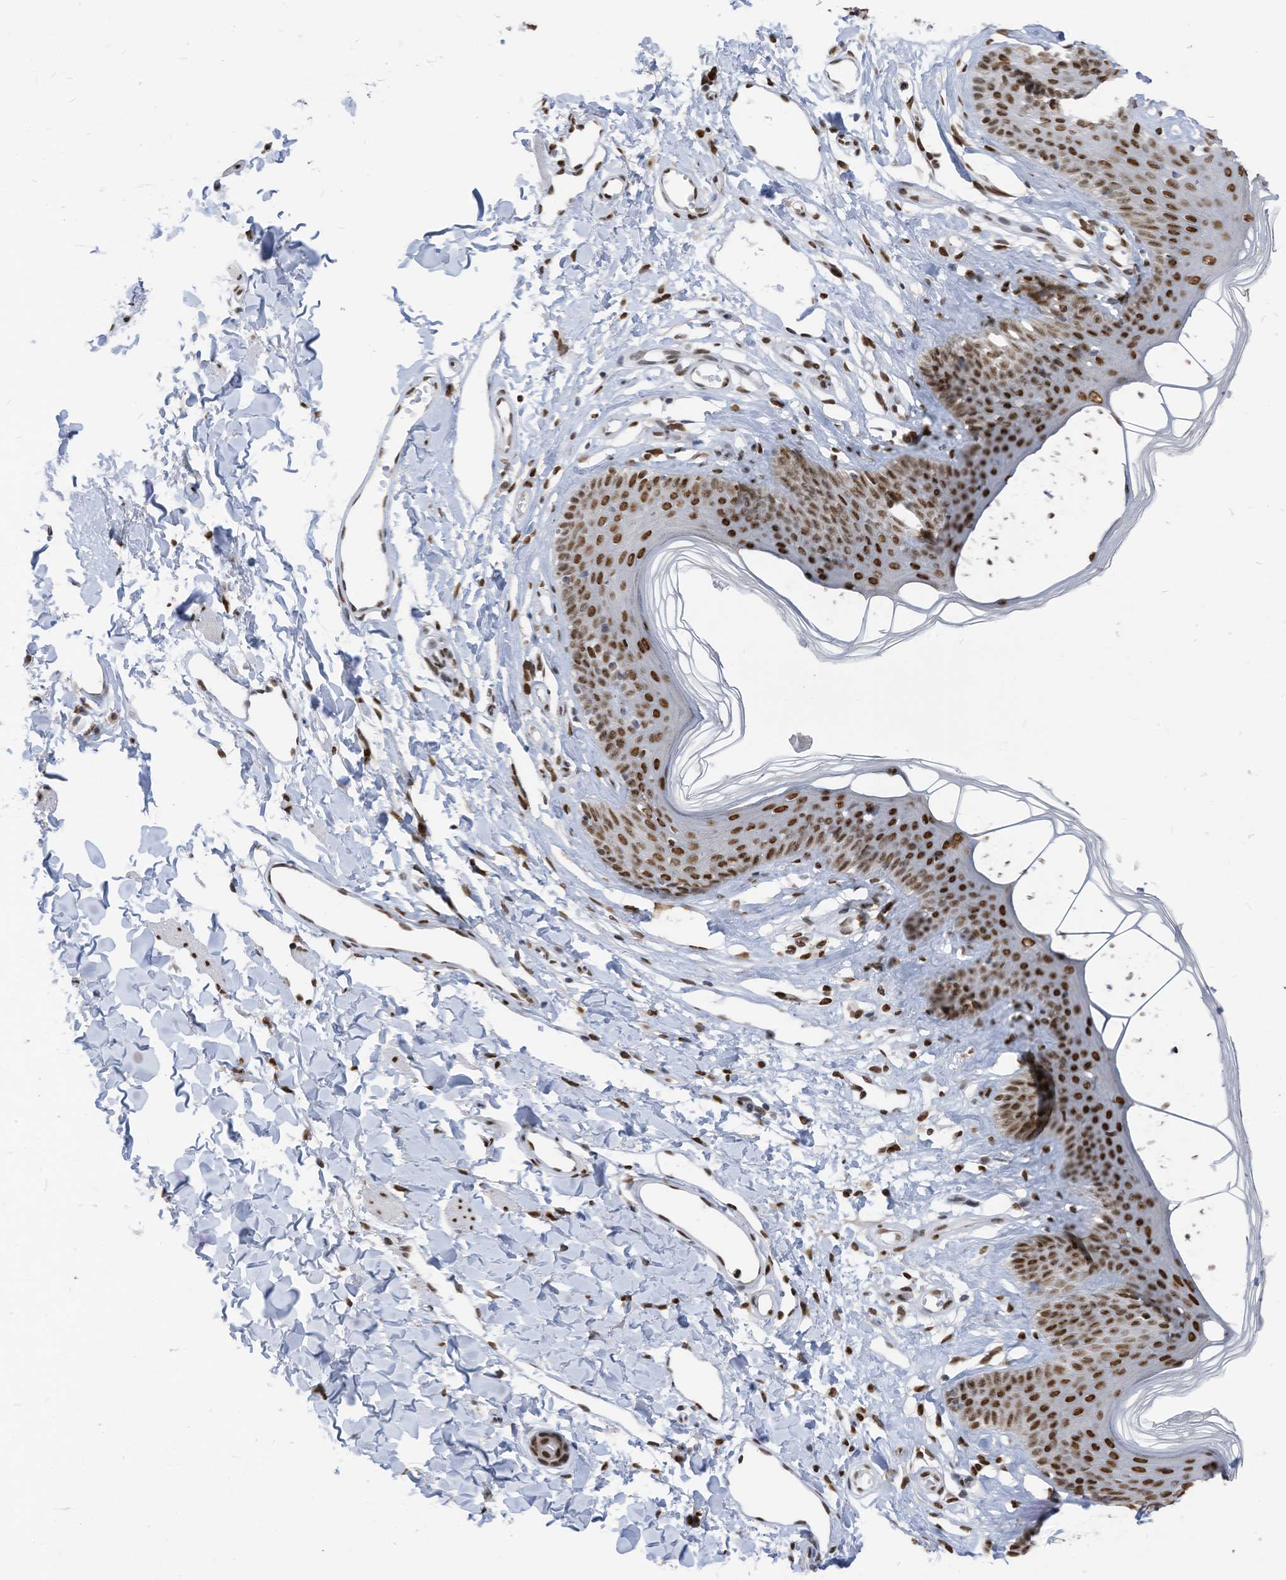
{"staining": {"intensity": "strong", "quantity": ">75%", "location": "nuclear"}, "tissue": "skin", "cell_type": "Epidermal cells", "image_type": "normal", "snomed": [{"axis": "morphology", "description": "Normal tissue, NOS"}, {"axis": "morphology", "description": "Squamous cell carcinoma, NOS"}, {"axis": "topography", "description": "Vulva"}], "caption": "Unremarkable skin reveals strong nuclear expression in approximately >75% of epidermal cells (Stains: DAB in brown, nuclei in blue, Microscopy: brightfield microscopy at high magnification)..", "gene": "KHSRP", "patient": {"sex": "female", "age": 85}}